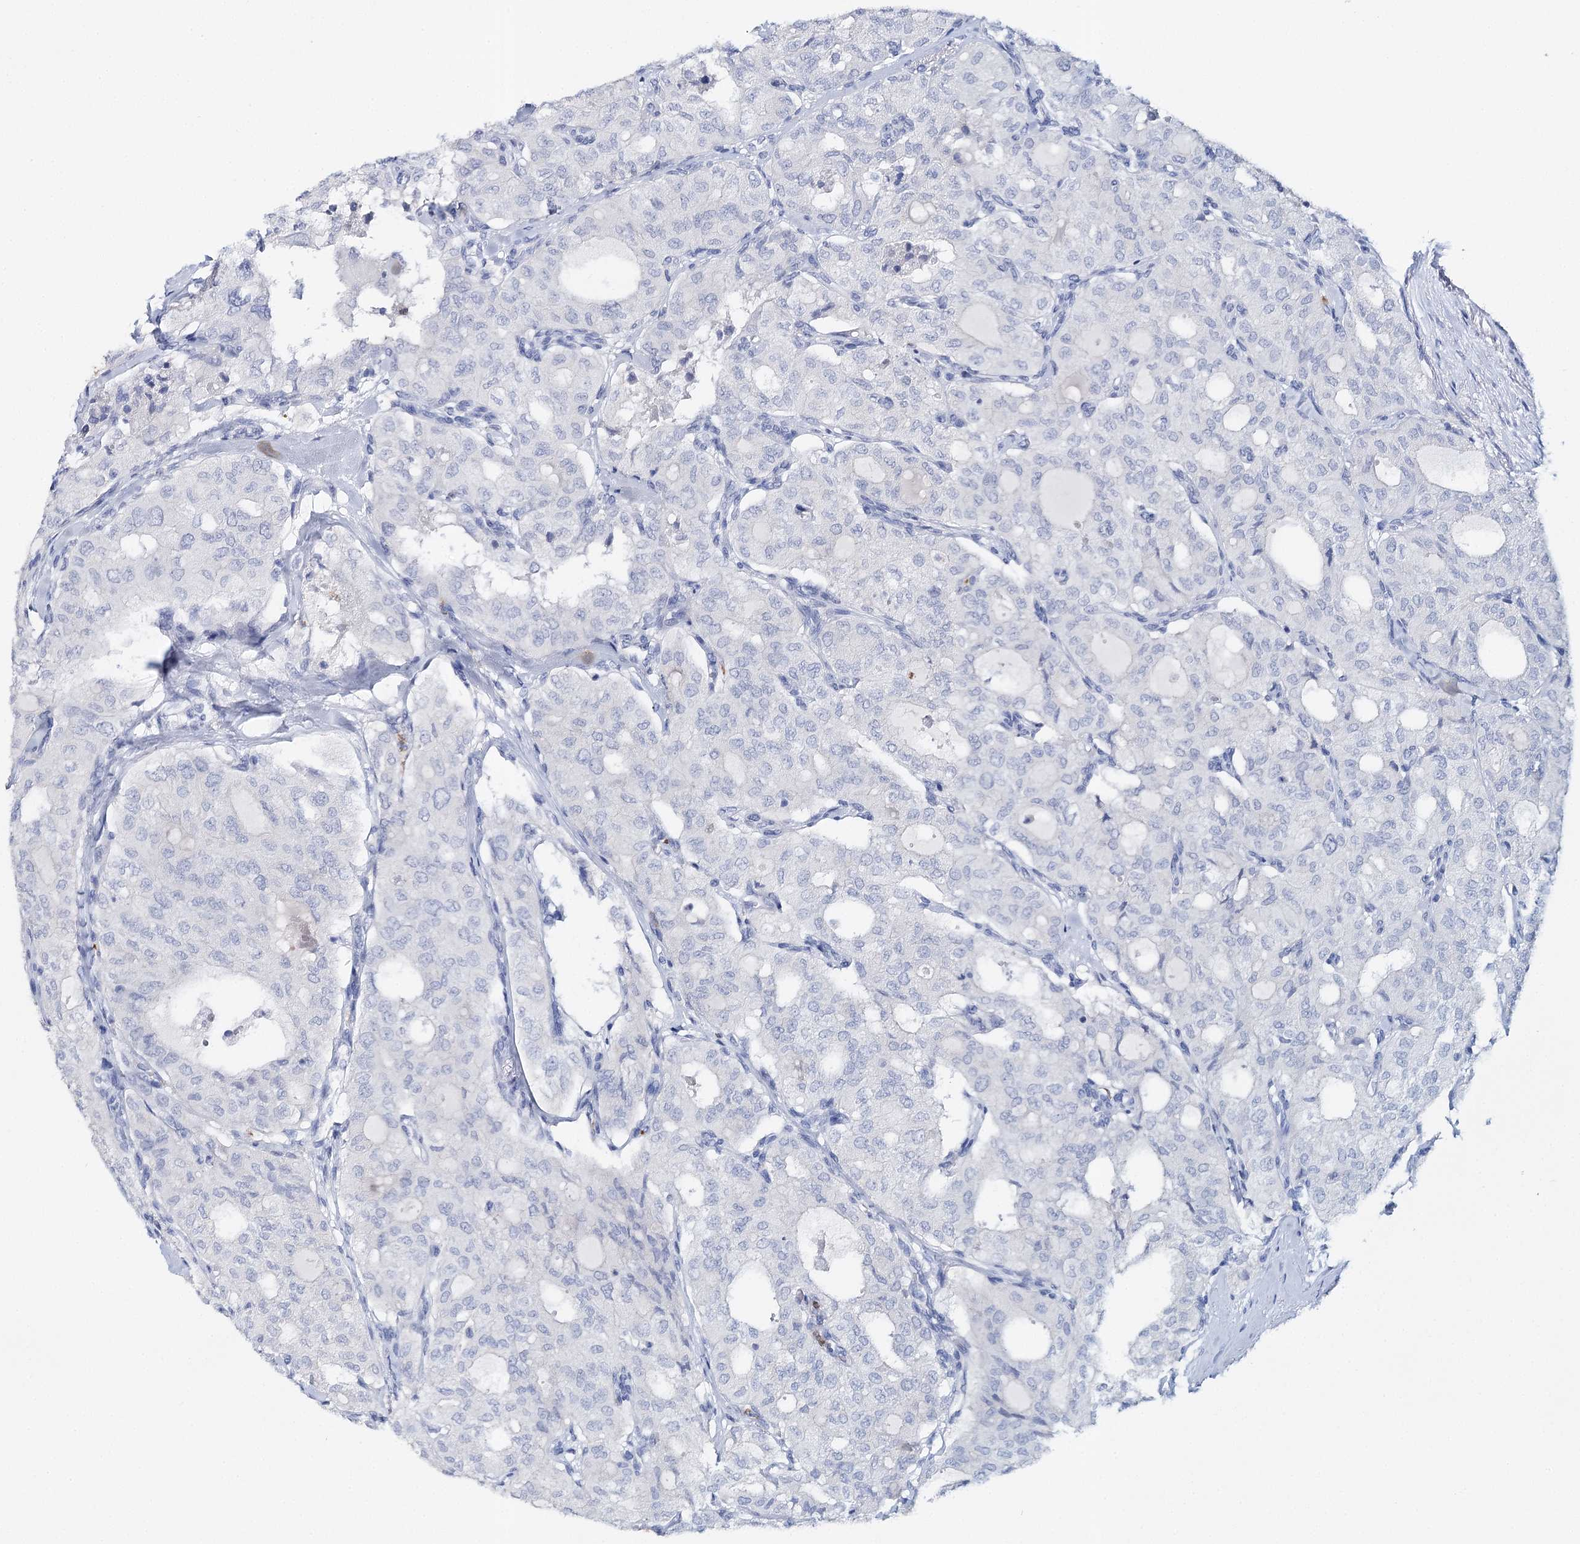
{"staining": {"intensity": "negative", "quantity": "none", "location": "none"}, "tissue": "thyroid cancer", "cell_type": "Tumor cells", "image_type": "cancer", "snomed": [{"axis": "morphology", "description": "Follicular adenoma carcinoma, NOS"}, {"axis": "topography", "description": "Thyroid gland"}], "caption": "Human thyroid cancer (follicular adenoma carcinoma) stained for a protein using immunohistochemistry (IHC) shows no staining in tumor cells.", "gene": "CEACAM8", "patient": {"sex": "male", "age": 75}}